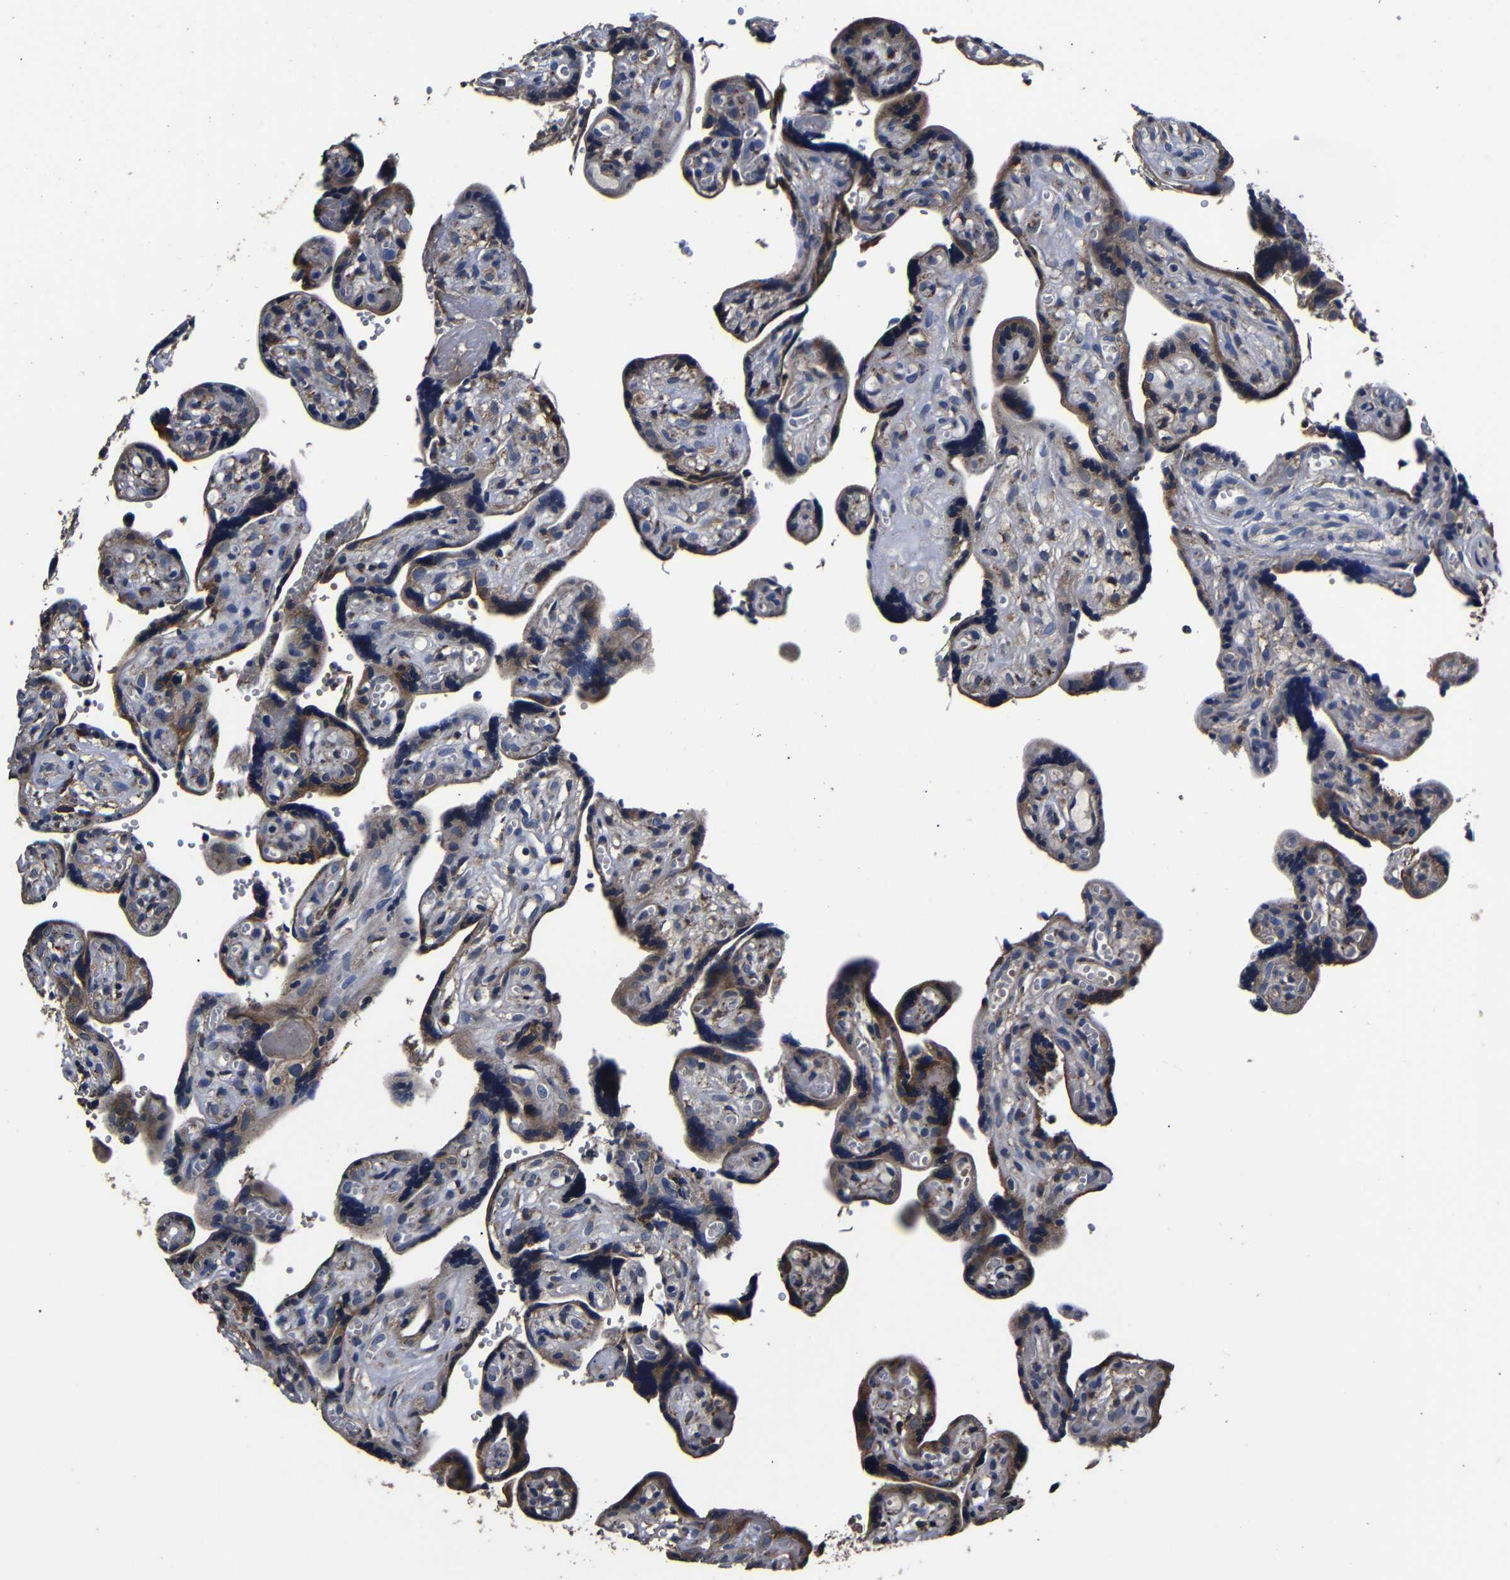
{"staining": {"intensity": "strong", "quantity": ">75%", "location": "cytoplasmic/membranous"}, "tissue": "placenta", "cell_type": "Decidual cells", "image_type": "normal", "snomed": [{"axis": "morphology", "description": "Normal tissue, NOS"}, {"axis": "topography", "description": "Placenta"}], "caption": "Immunohistochemical staining of normal placenta displays strong cytoplasmic/membranous protein positivity in about >75% of decidual cells. (IHC, brightfield microscopy, high magnification).", "gene": "SCN9A", "patient": {"sex": "female", "age": 30}}